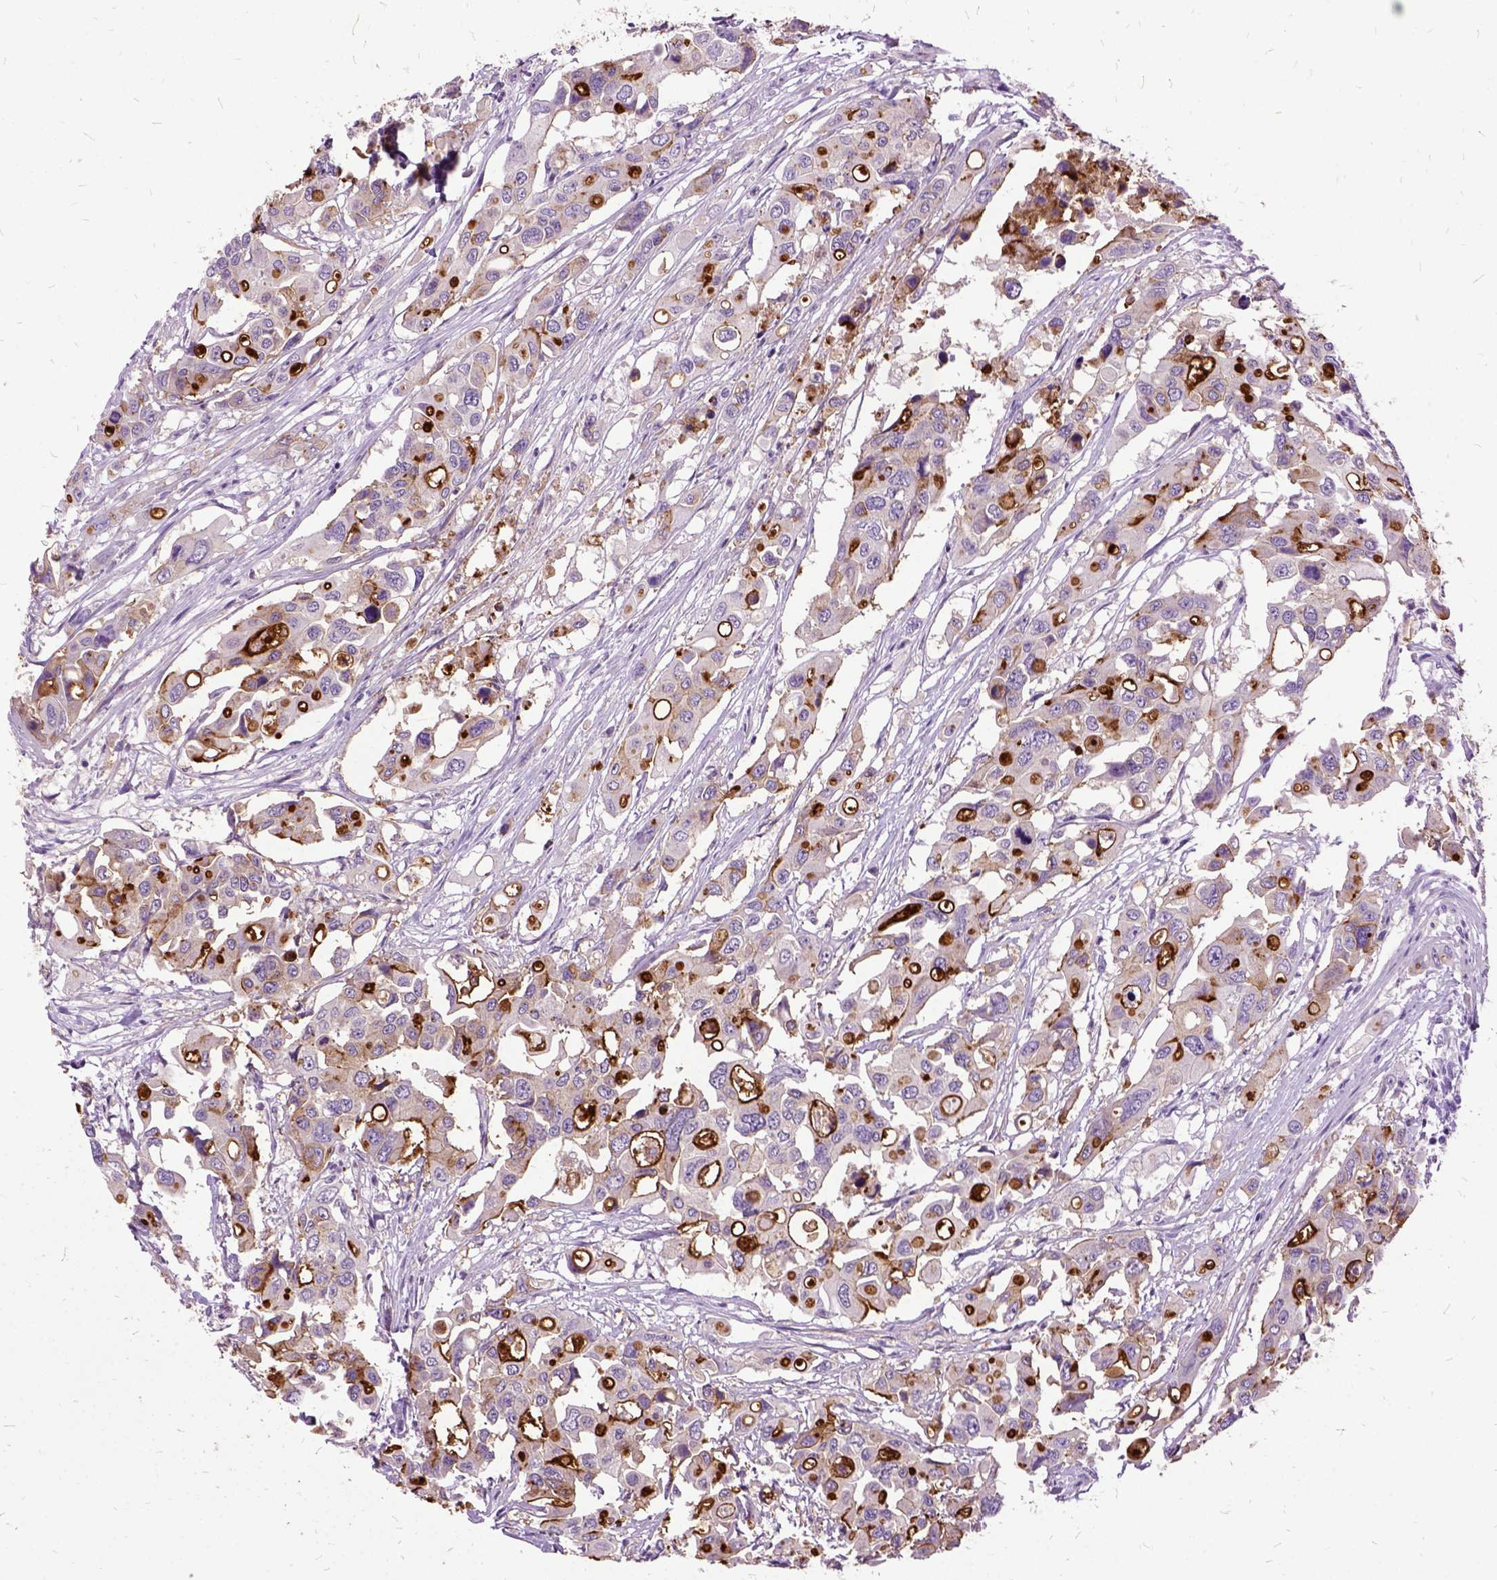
{"staining": {"intensity": "strong", "quantity": "25%-75%", "location": "cytoplasmic/membranous"}, "tissue": "colorectal cancer", "cell_type": "Tumor cells", "image_type": "cancer", "snomed": [{"axis": "morphology", "description": "Adenocarcinoma, NOS"}, {"axis": "topography", "description": "Colon"}], "caption": "Immunohistochemical staining of colorectal adenocarcinoma shows high levels of strong cytoplasmic/membranous positivity in approximately 25%-75% of tumor cells.", "gene": "MME", "patient": {"sex": "male", "age": 77}}